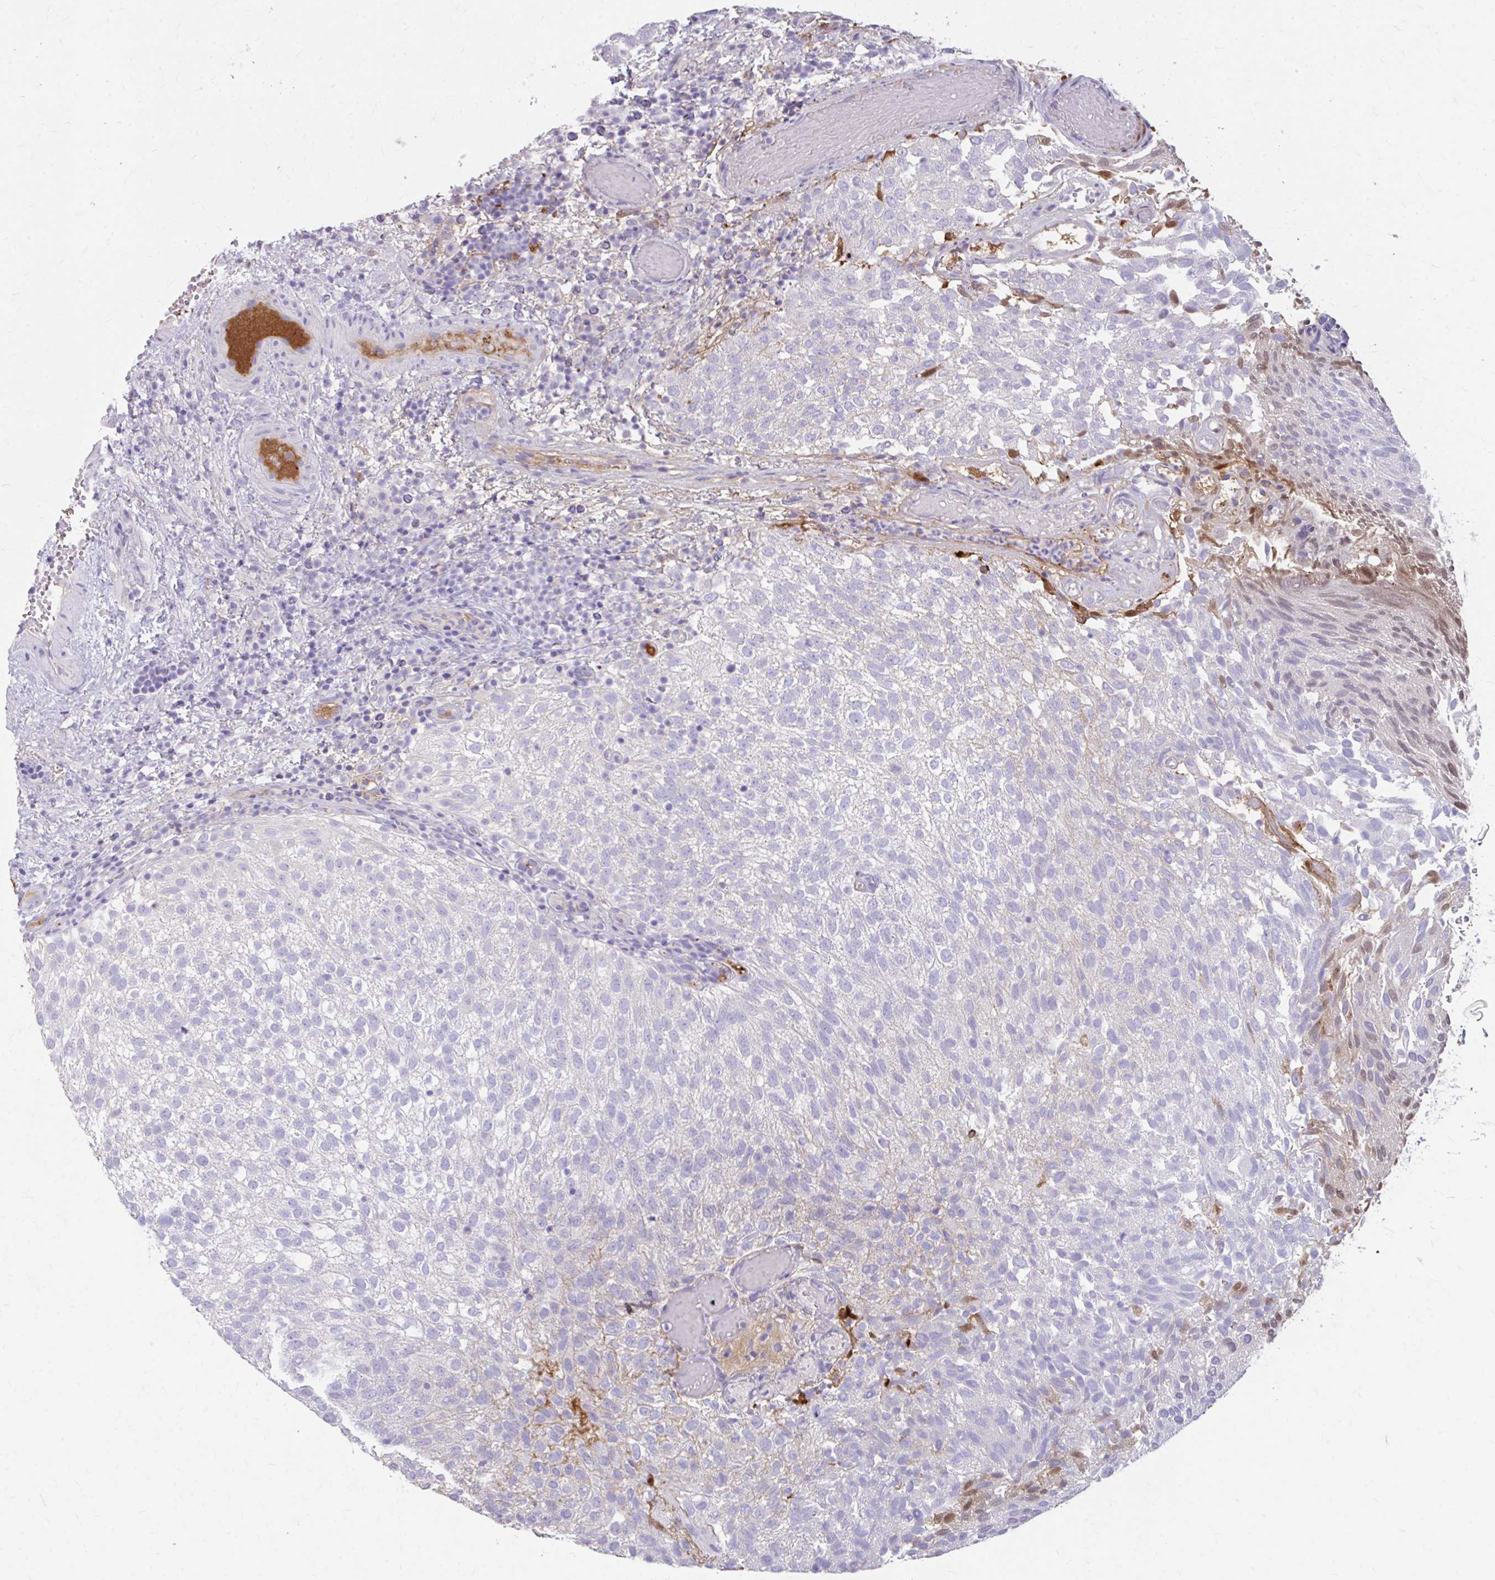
{"staining": {"intensity": "negative", "quantity": "none", "location": "none"}, "tissue": "urothelial cancer", "cell_type": "Tumor cells", "image_type": "cancer", "snomed": [{"axis": "morphology", "description": "Urothelial carcinoma, Low grade"}, {"axis": "topography", "description": "Urinary bladder"}], "caption": "Human urothelial cancer stained for a protein using IHC exhibits no positivity in tumor cells.", "gene": "CFH", "patient": {"sex": "male", "age": 78}}